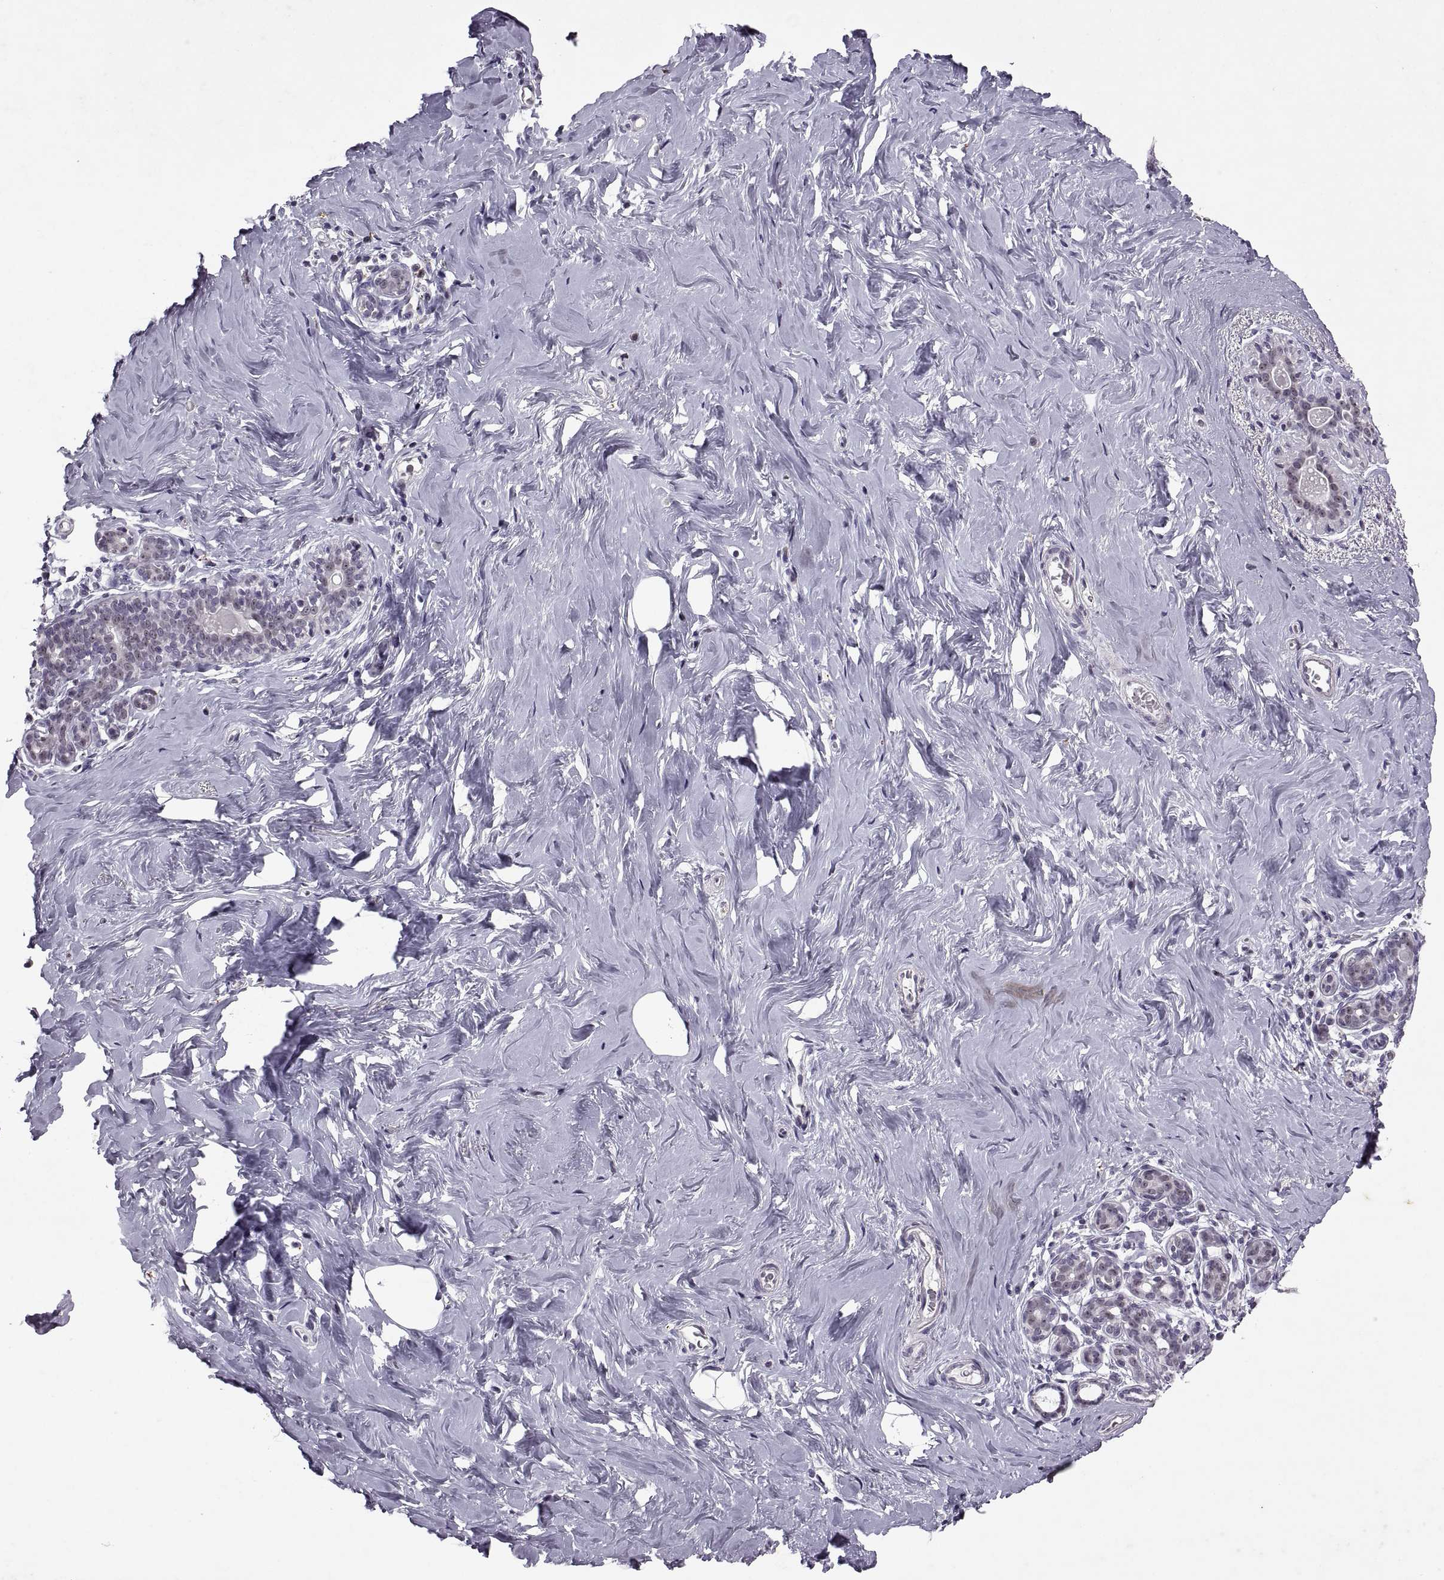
{"staining": {"intensity": "moderate", "quantity": "<25%", "location": "cytoplasmic/membranous"}, "tissue": "breast", "cell_type": "Adipocytes", "image_type": "normal", "snomed": [{"axis": "morphology", "description": "Normal tissue, NOS"}, {"axis": "topography", "description": "Skin"}, {"axis": "topography", "description": "Breast"}], "caption": "Breast stained with DAB (3,3'-diaminobenzidine) IHC demonstrates low levels of moderate cytoplasmic/membranous staining in approximately <25% of adipocytes.", "gene": "SINHCAF", "patient": {"sex": "female", "age": 43}}